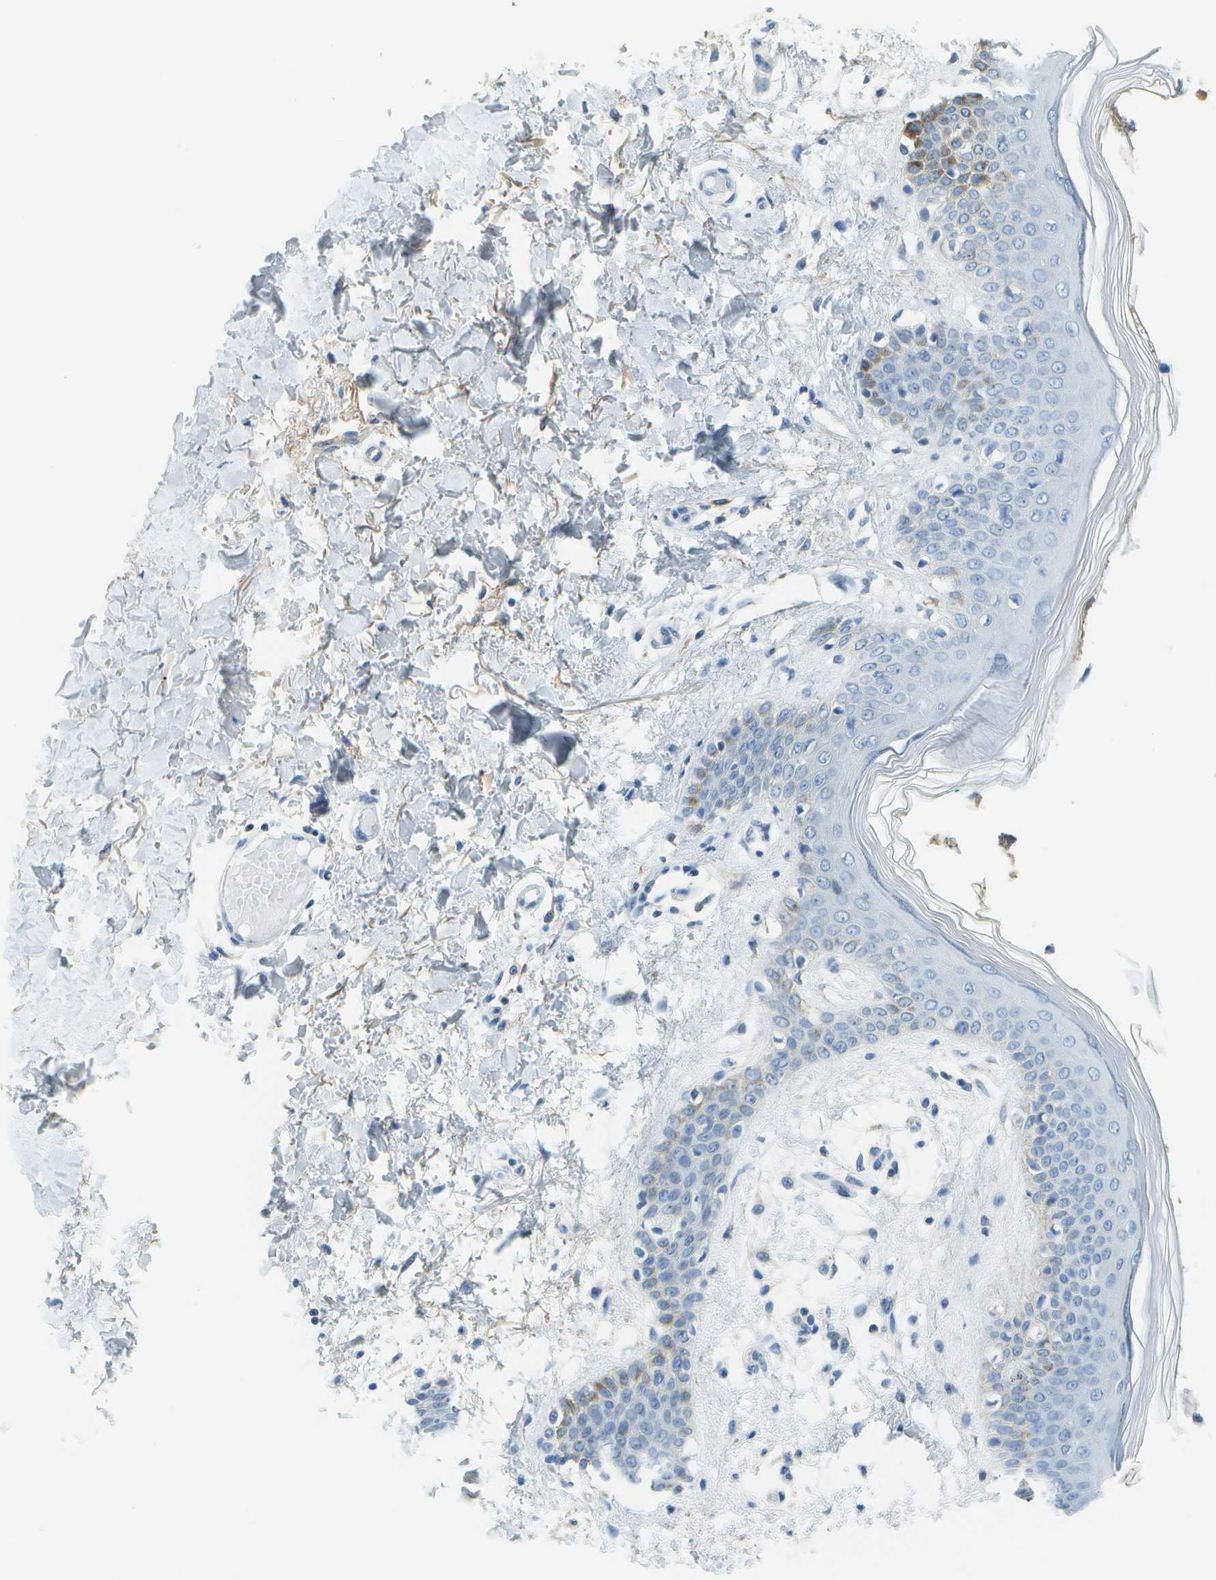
{"staining": {"intensity": "negative", "quantity": "none", "location": "none"}, "tissue": "skin", "cell_type": "Fibroblasts", "image_type": "normal", "snomed": [{"axis": "morphology", "description": "Normal tissue, NOS"}, {"axis": "topography", "description": "Skin"}], "caption": "A micrograph of human skin is negative for staining in fibroblasts. (Brightfield microscopy of DAB (3,3'-diaminobenzidine) IHC at high magnification).", "gene": "C1S", "patient": {"sex": "male", "age": 53}}